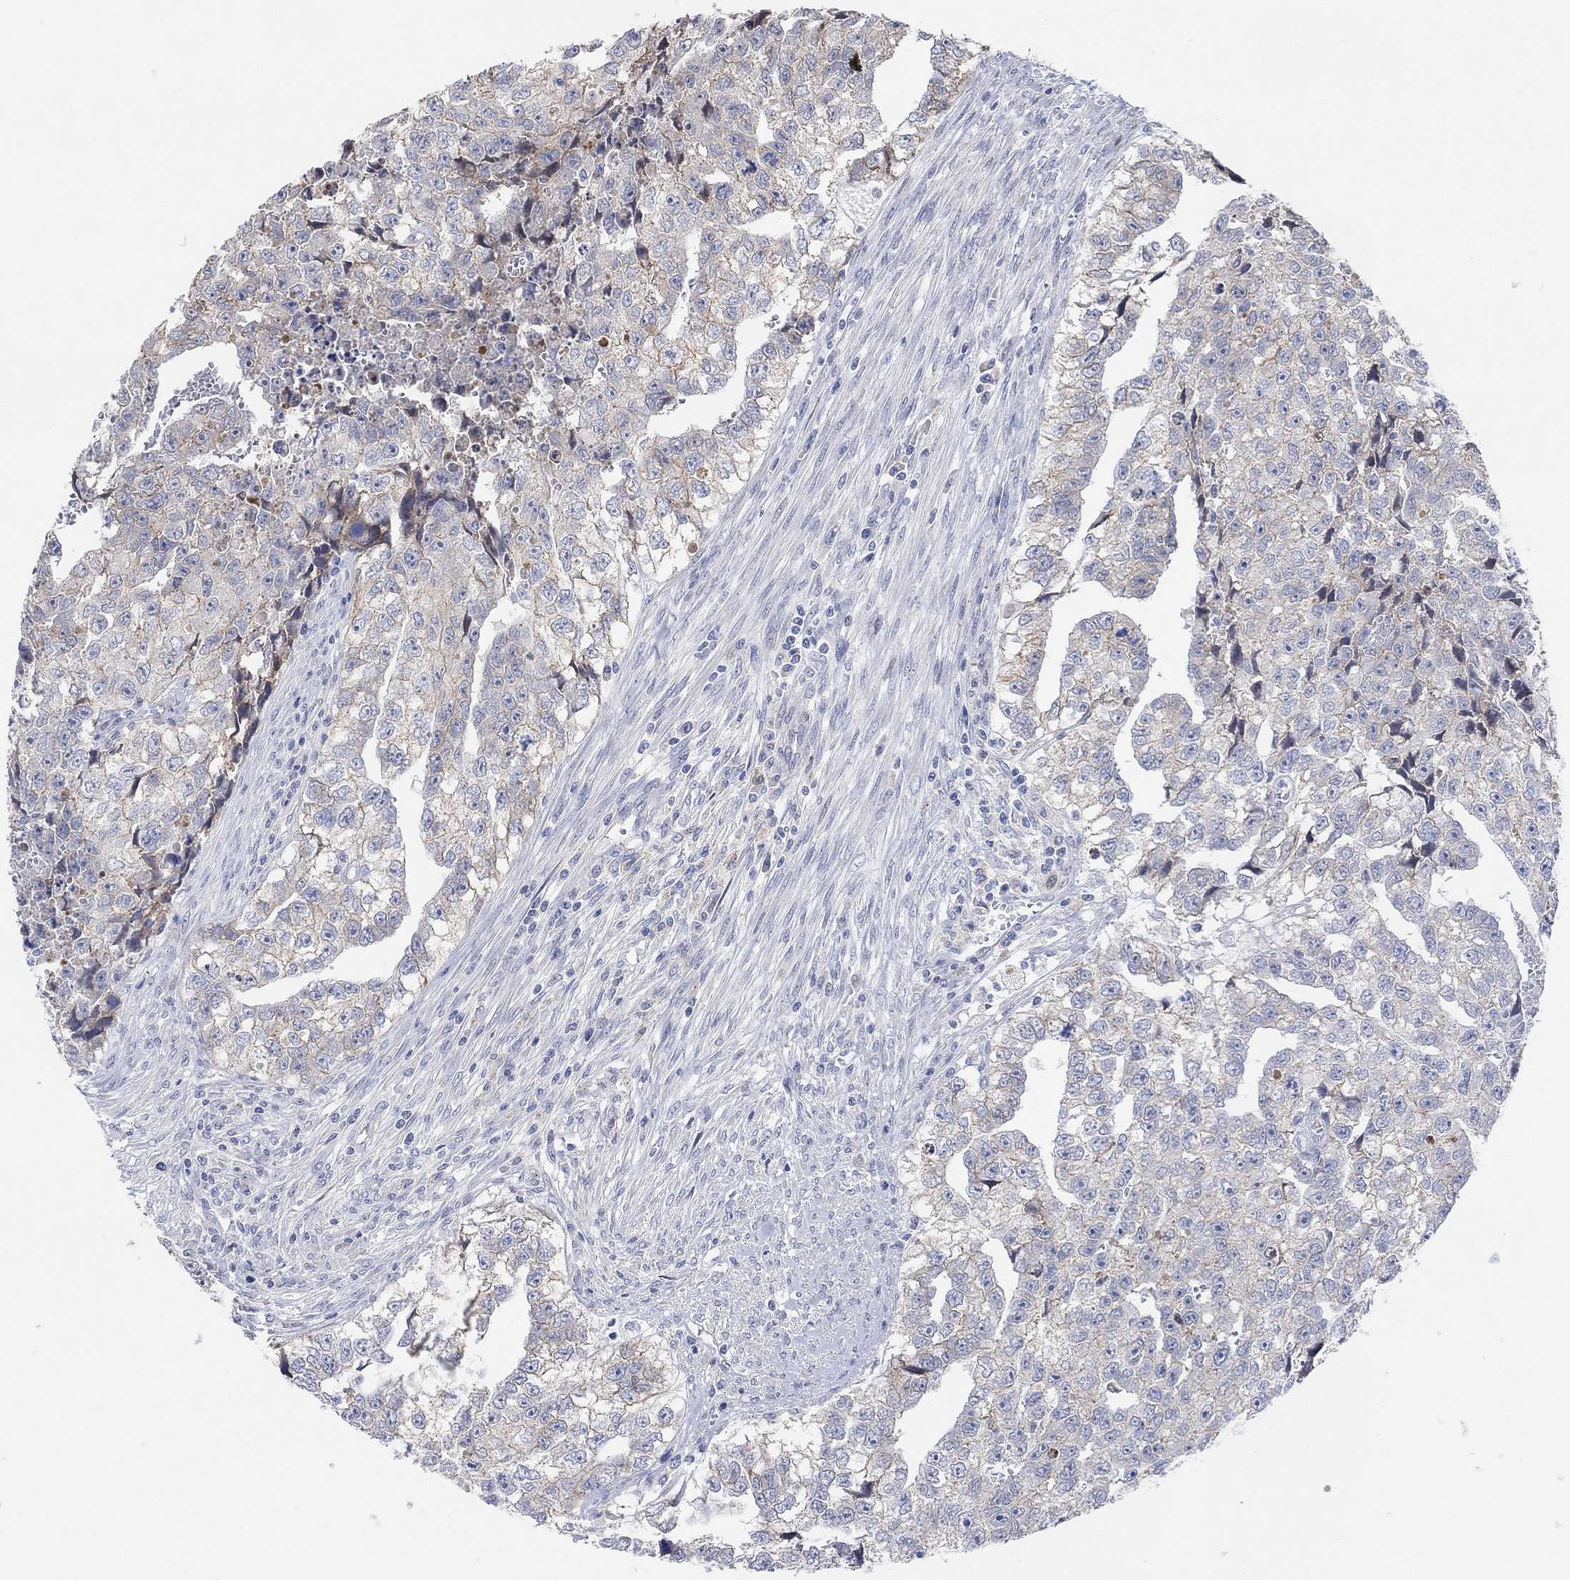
{"staining": {"intensity": "weak", "quantity": "25%-75%", "location": "cytoplasmic/membranous"}, "tissue": "testis cancer", "cell_type": "Tumor cells", "image_type": "cancer", "snomed": [{"axis": "morphology", "description": "Carcinoma, Embryonal, NOS"}, {"axis": "morphology", "description": "Teratoma, malignant, NOS"}, {"axis": "topography", "description": "Testis"}], "caption": "Human testis cancer stained with a brown dye reveals weak cytoplasmic/membranous positive staining in about 25%-75% of tumor cells.", "gene": "CNTF", "patient": {"sex": "male", "age": 44}}